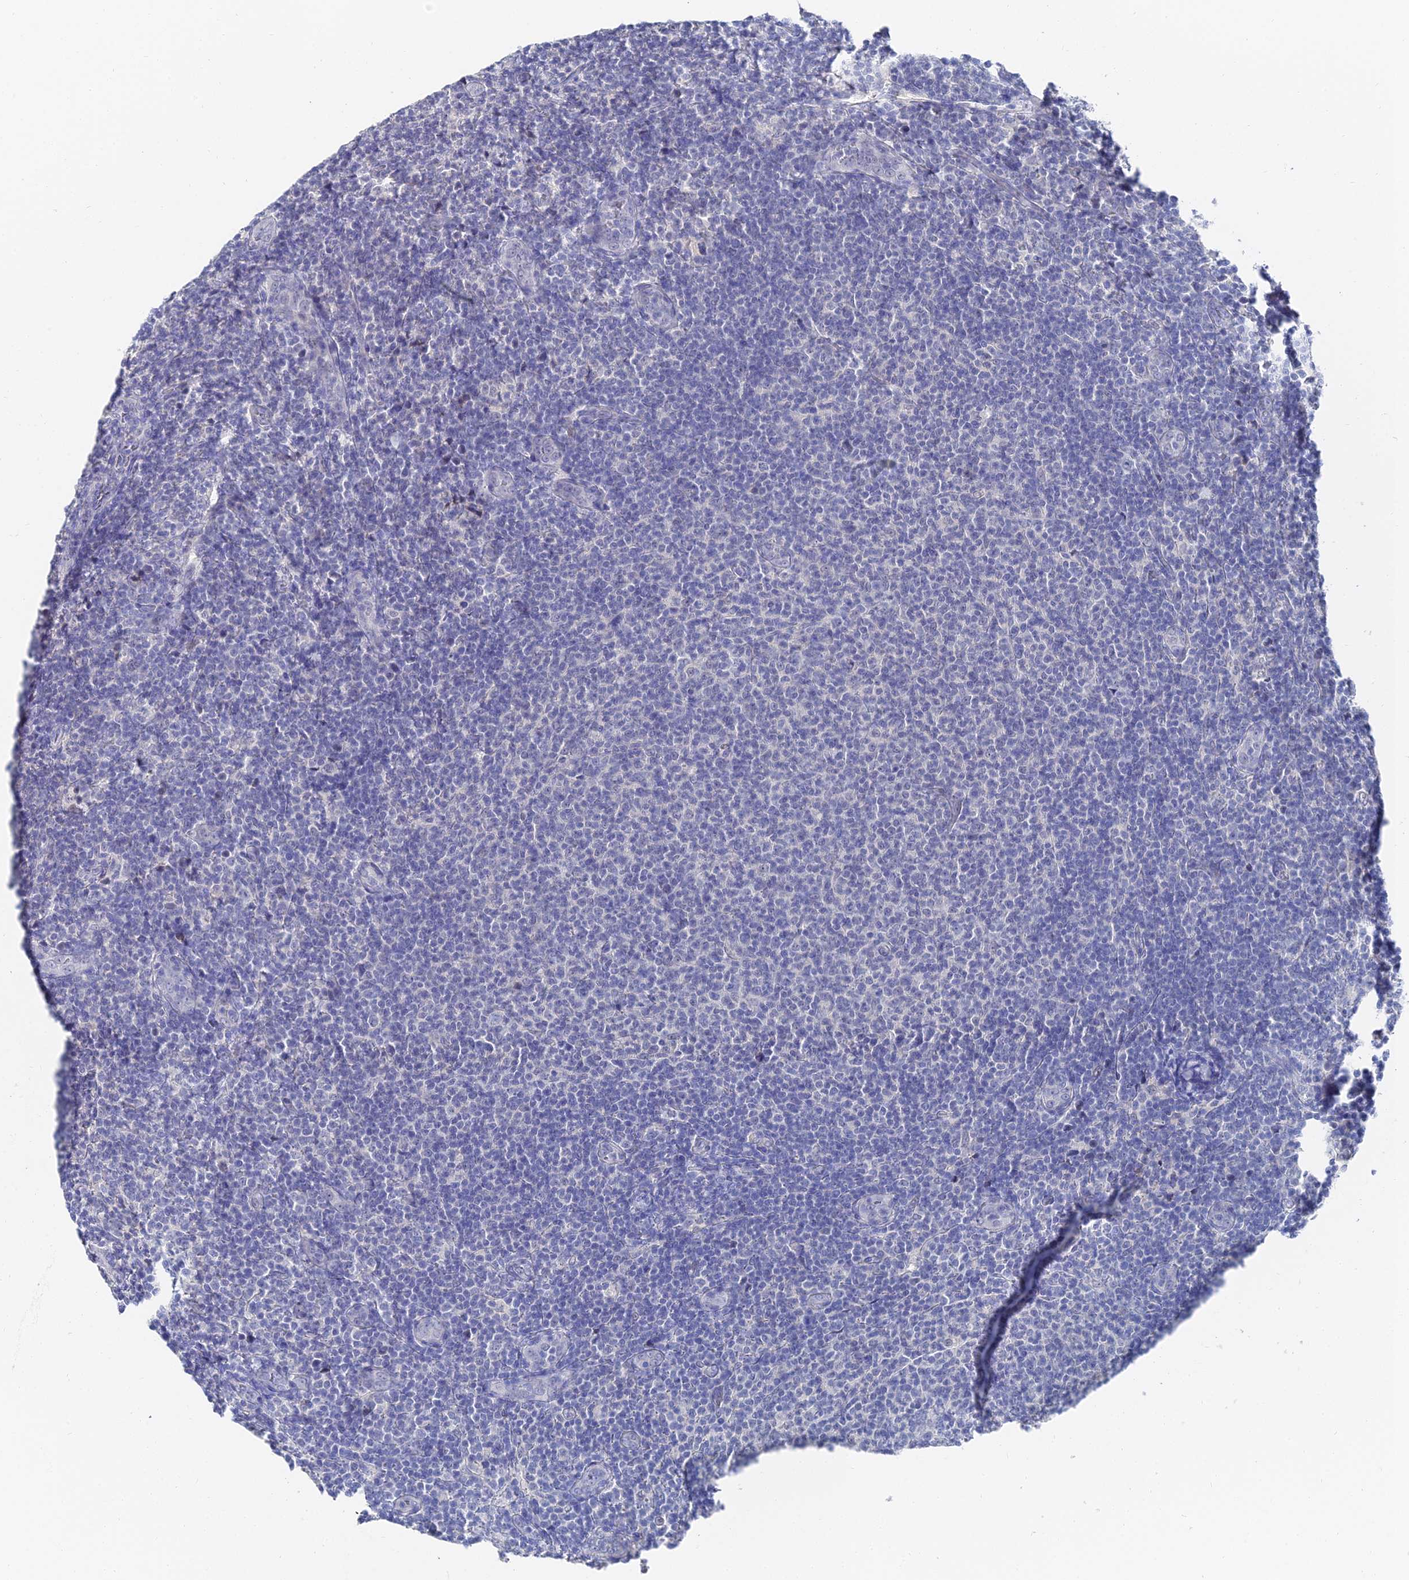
{"staining": {"intensity": "negative", "quantity": "none", "location": "none"}, "tissue": "lymphoma", "cell_type": "Tumor cells", "image_type": "cancer", "snomed": [{"axis": "morphology", "description": "Malignant lymphoma, non-Hodgkin's type, Low grade"}, {"axis": "topography", "description": "Lymph node"}], "caption": "Lymphoma stained for a protein using IHC exhibits no positivity tumor cells.", "gene": "KRT17", "patient": {"sex": "male", "age": 66}}